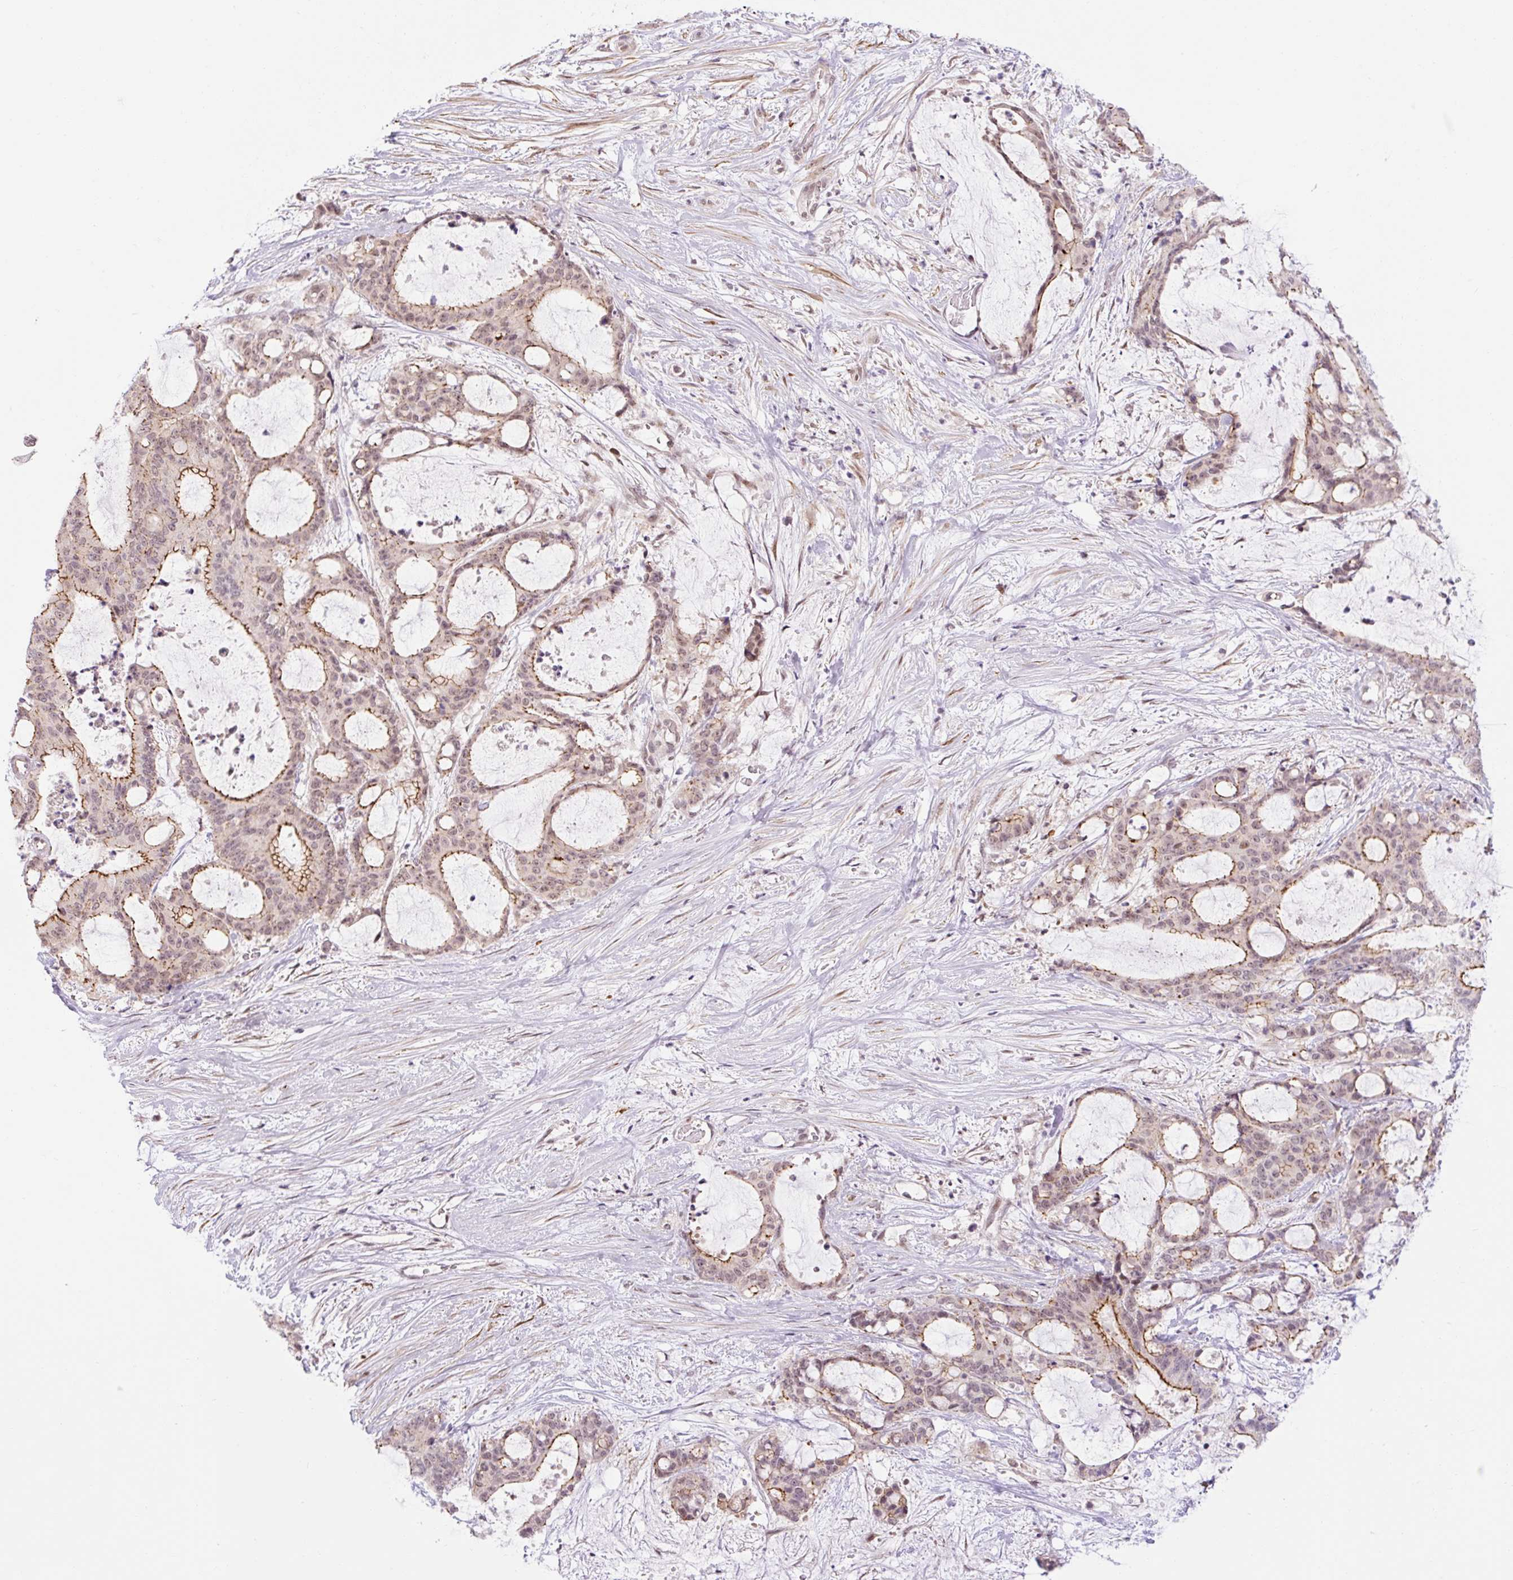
{"staining": {"intensity": "strong", "quantity": "25%-75%", "location": "cytoplasmic/membranous,nuclear"}, "tissue": "liver cancer", "cell_type": "Tumor cells", "image_type": "cancer", "snomed": [{"axis": "morphology", "description": "Normal tissue, NOS"}, {"axis": "morphology", "description": "Cholangiocarcinoma"}, {"axis": "topography", "description": "Liver"}, {"axis": "topography", "description": "Peripheral nerve tissue"}], "caption": "An image of human liver cancer (cholangiocarcinoma) stained for a protein displays strong cytoplasmic/membranous and nuclear brown staining in tumor cells.", "gene": "ICE1", "patient": {"sex": "female", "age": 73}}